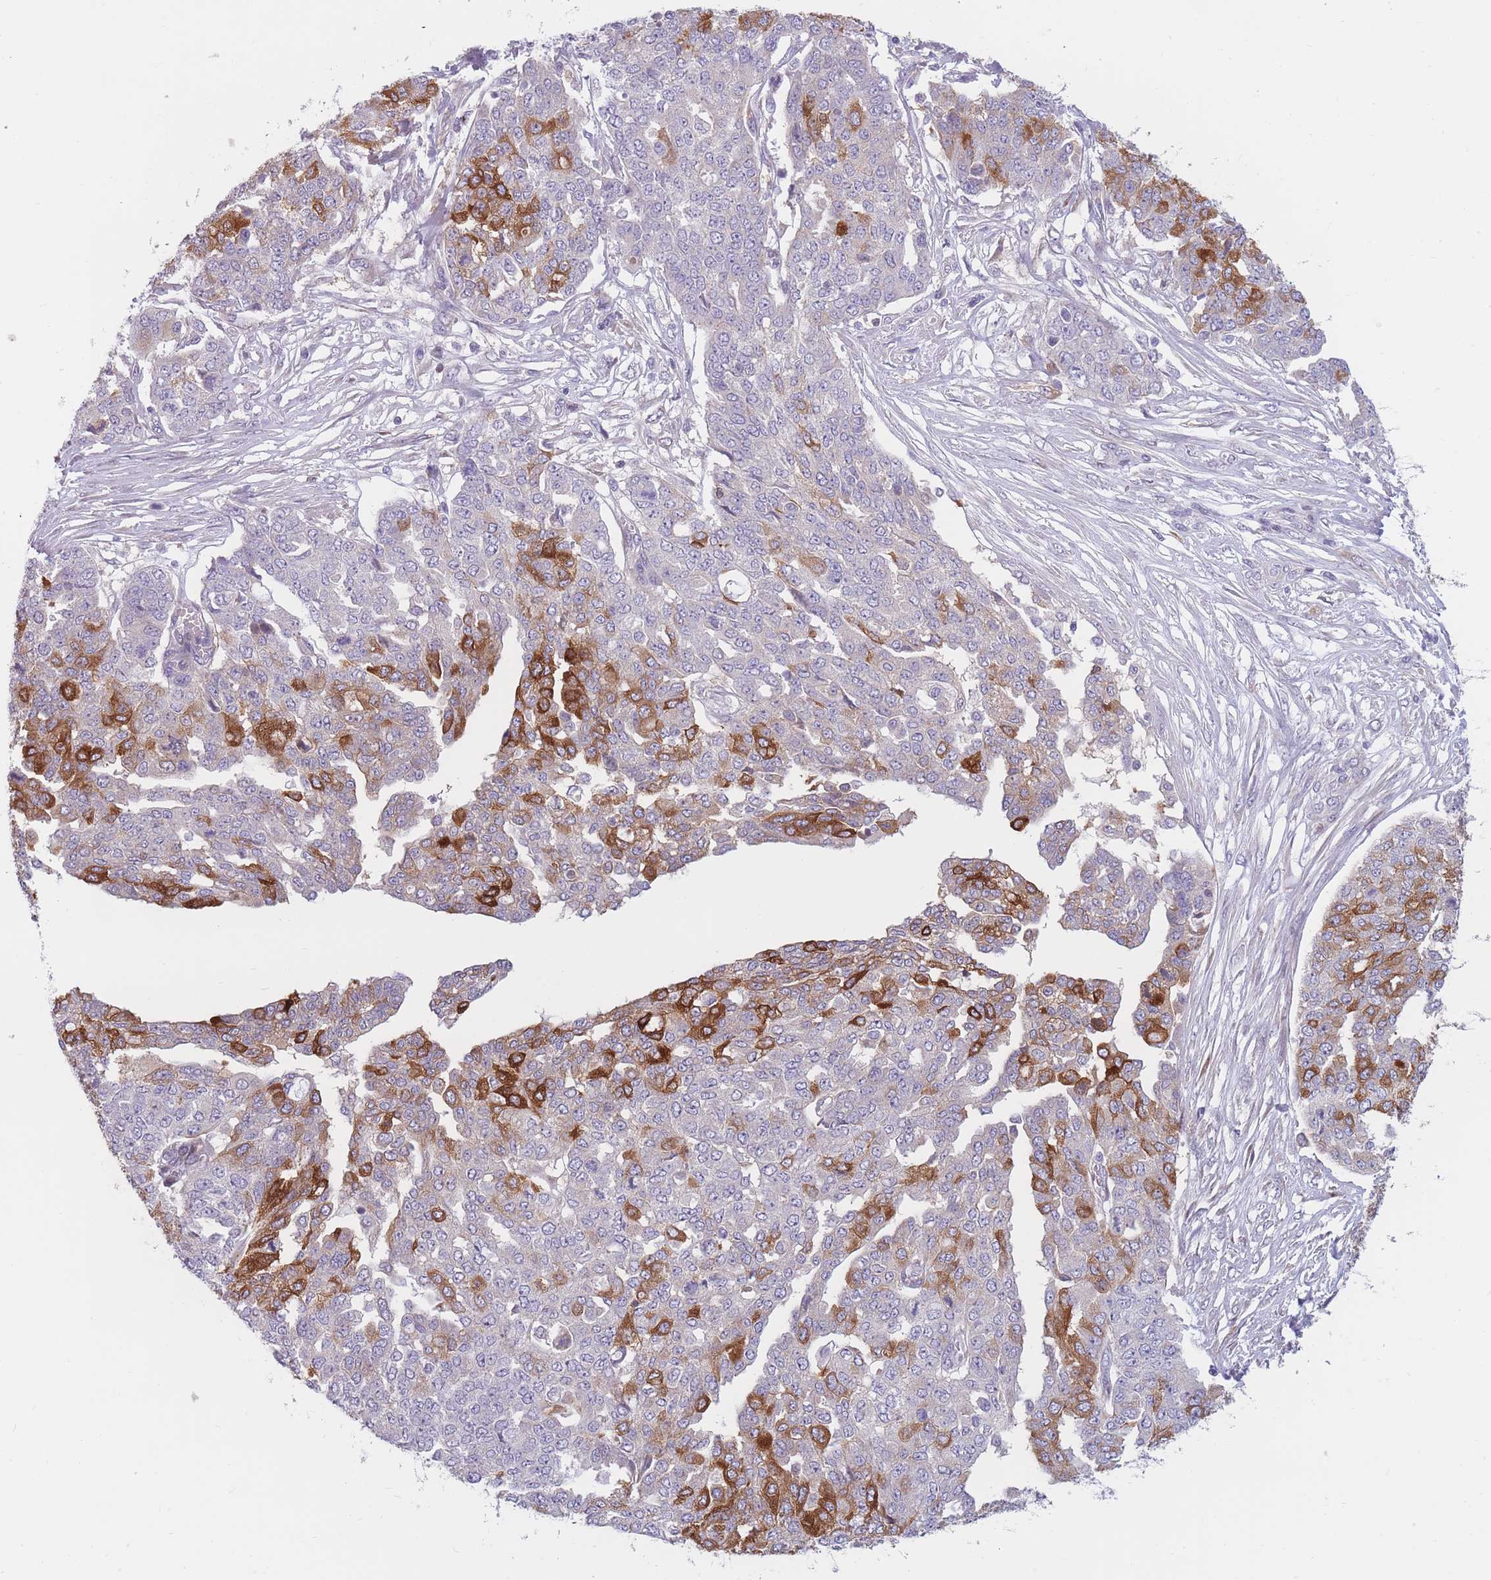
{"staining": {"intensity": "strong", "quantity": "<25%", "location": "cytoplasmic/membranous"}, "tissue": "ovarian cancer", "cell_type": "Tumor cells", "image_type": "cancer", "snomed": [{"axis": "morphology", "description": "Cystadenocarcinoma, serous, NOS"}, {"axis": "topography", "description": "Soft tissue"}, {"axis": "topography", "description": "Ovary"}], "caption": "A micrograph of ovarian cancer stained for a protein exhibits strong cytoplasmic/membranous brown staining in tumor cells.", "gene": "PDE4A", "patient": {"sex": "female", "age": 57}}